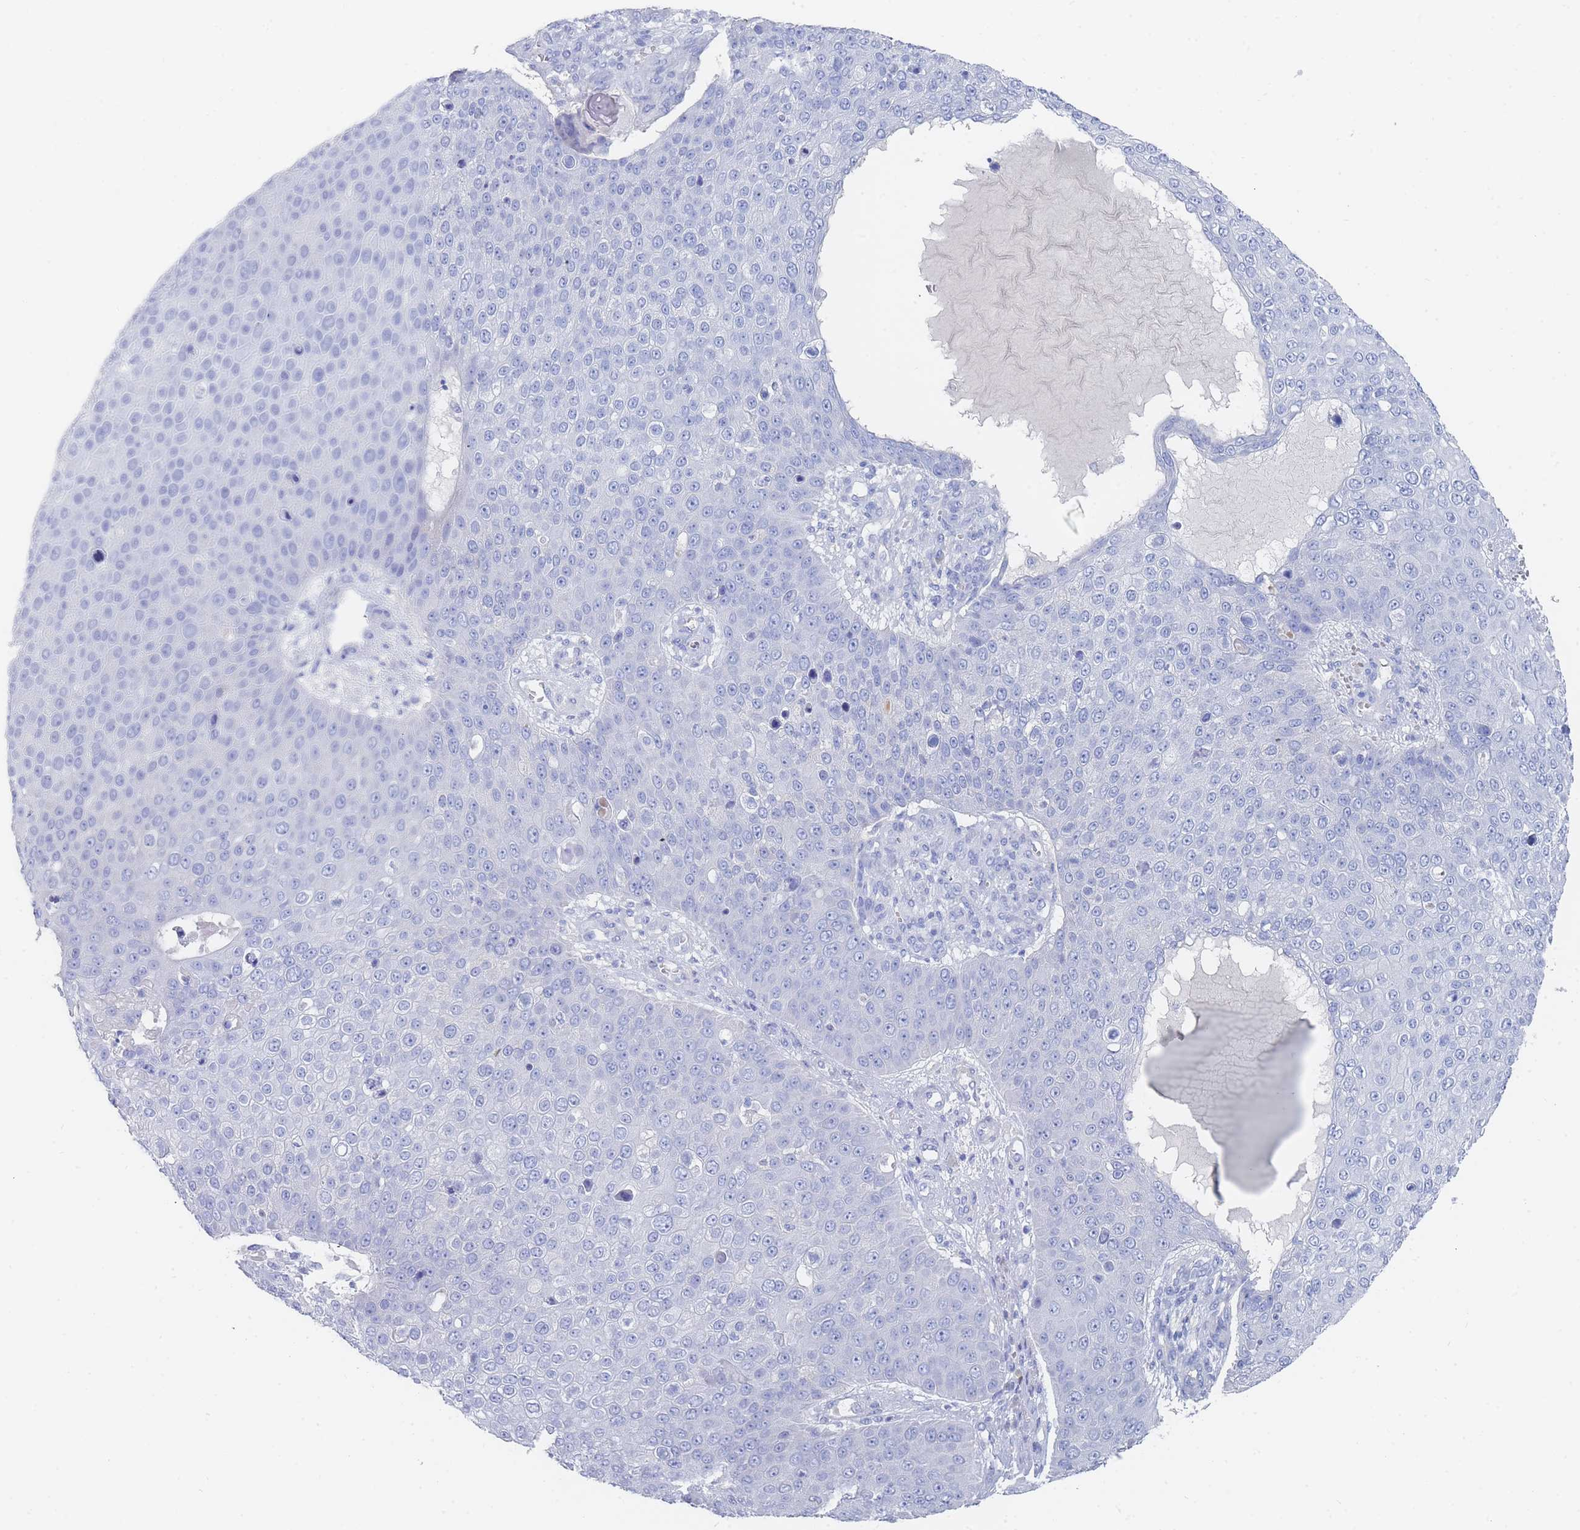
{"staining": {"intensity": "negative", "quantity": "none", "location": "none"}, "tissue": "skin cancer", "cell_type": "Tumor cells", "image_type": "cancer", "snomed": [{"axis": "morphology", "description": "Squamous cell carcinoma, NOS"}, {"axis": "topography", "description": "Skin"}], "caption": "High power microscopy micrograph of an IHC histopathology image of squamous cell carcinoma (skin), revealing no significant staining in tumor cells. (Immunohistochemistry (ihc), brightfield microscopy, high magnification).", "gene": "SLC25A35", "patient": {"sex": "male", "age": 71}}